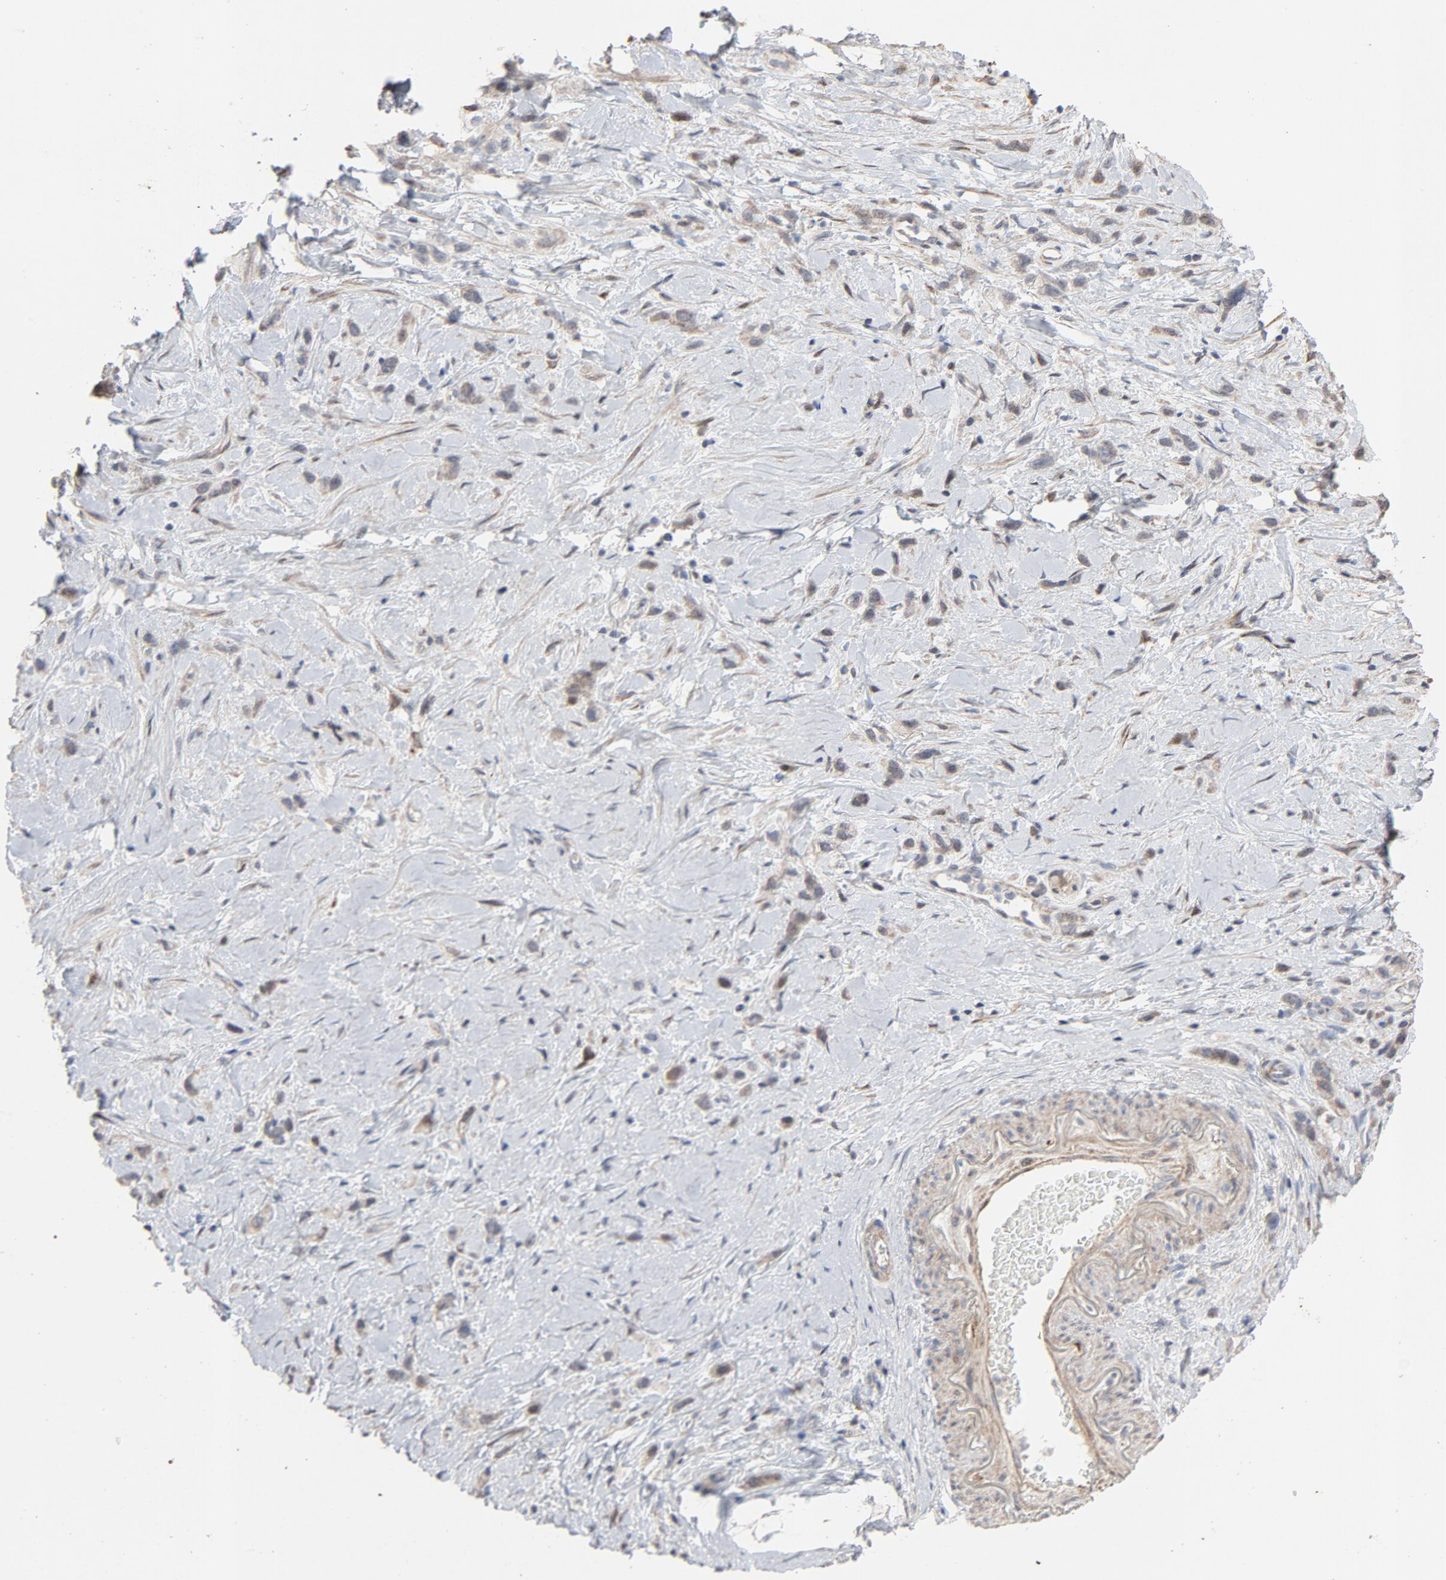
{"staining": {"intensity": "moderate", "quantity": ">75%", "location": "cytoplasmic/membranous"}, "tissue": "stomach cancer", "cell_type": "Tumor cells", "image_type": "cancer", "snomed": [{"axis": "morphology", "description": "Normal tissue, NOS"}, {"axis": "morphology", "description": "Adenocarcinoma, NOS"}, {"axis": "morphology", "description": "Adenocarcinoma, High grade"}, {"axis": "topography", "description": "Stomach, upper"}, {"axis": "topography", "description": "Stomach"}], "caption": "High-grade adenocarcinoma (stomach) stained for a protein exhibits moderate cytoplasmic/membranous positivity in tumor cells.", "gene": "CDK6", "patient": {"sex": "female", "age": 65}}